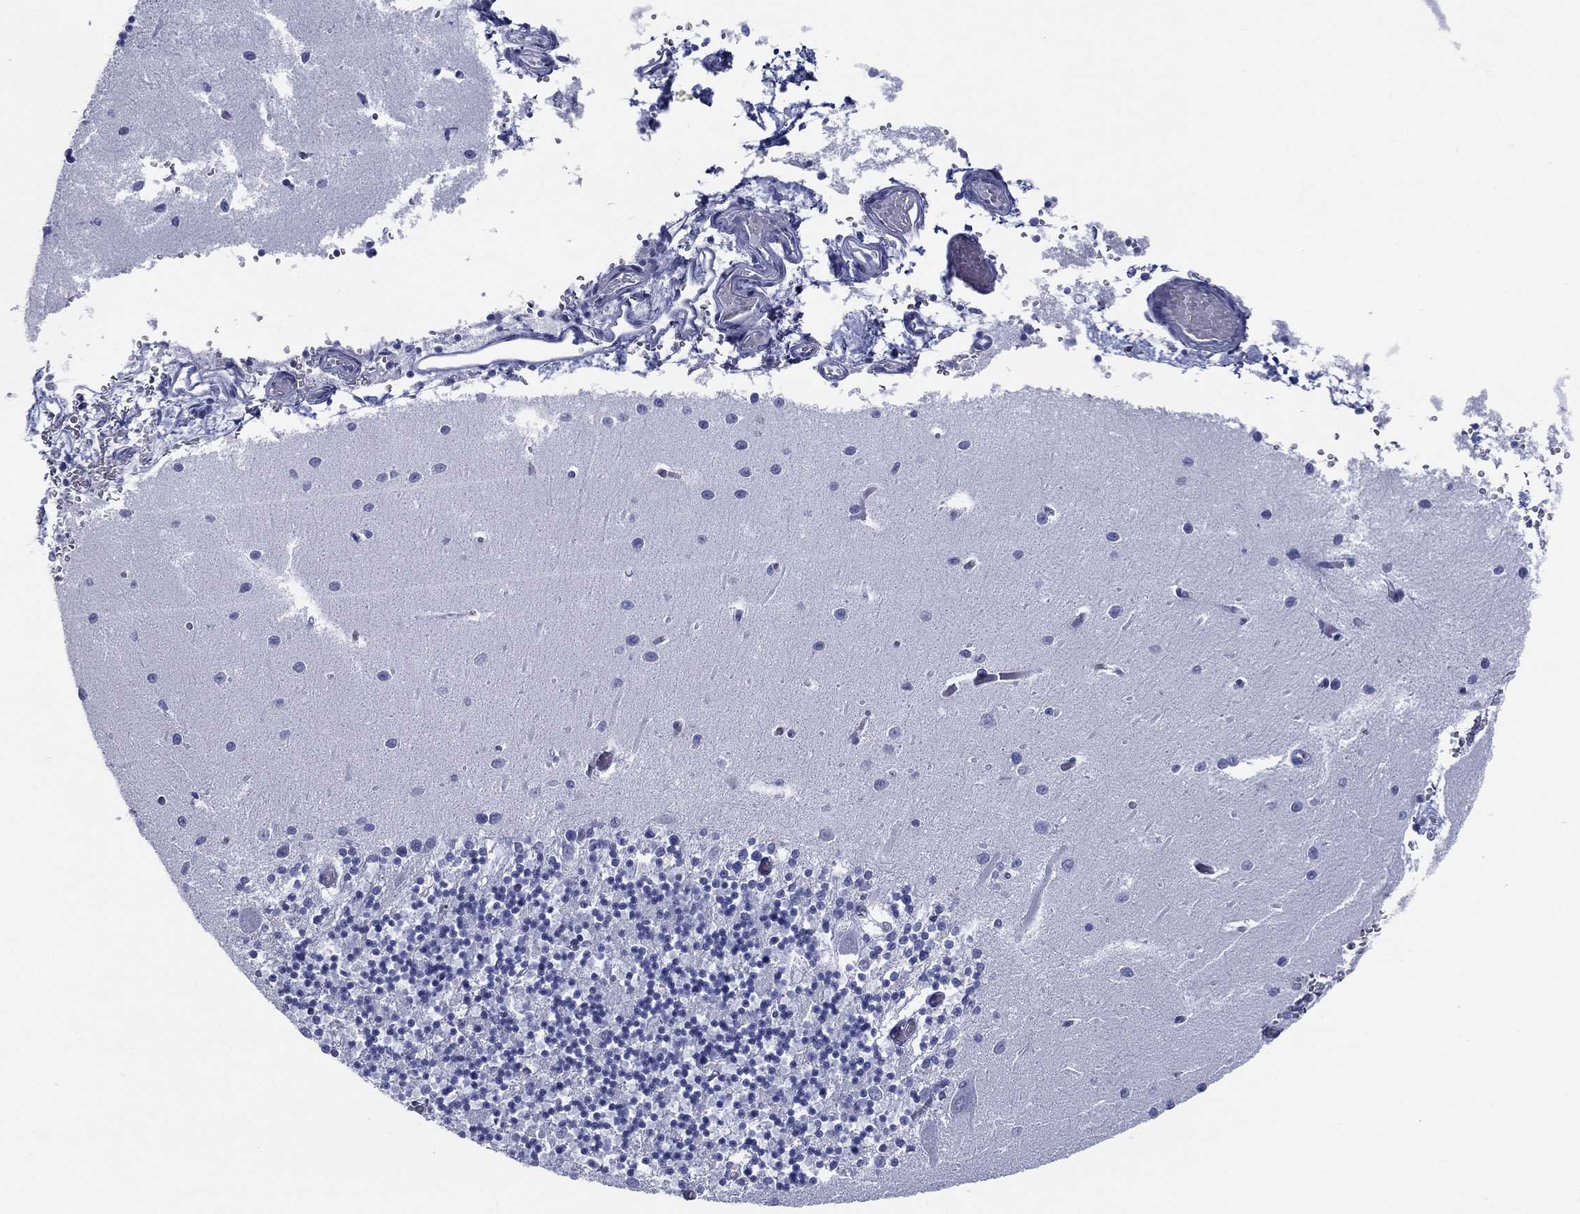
{"staining": {"intensity": "negative", "quantity": "none", "location": "none"}, "tissue": "cerebellum", "cell_type": "Cells in granular layer", "image_type": "normal", "snomed": [{"axis": "morphology", "description": "Normal tissue, NOS"}, {"axis": "topography", "description": "Cerebellum"}], "caption": "Immunohistochemistry histopathology image of benign cerebellum: human cerebellum stained with DAB (3,3'-diaminobenzidine) reveals no significant protein staining in cells in granular layer.", "gene": "RSPH4A", "patient": {"sex": "female", "age": 64}}